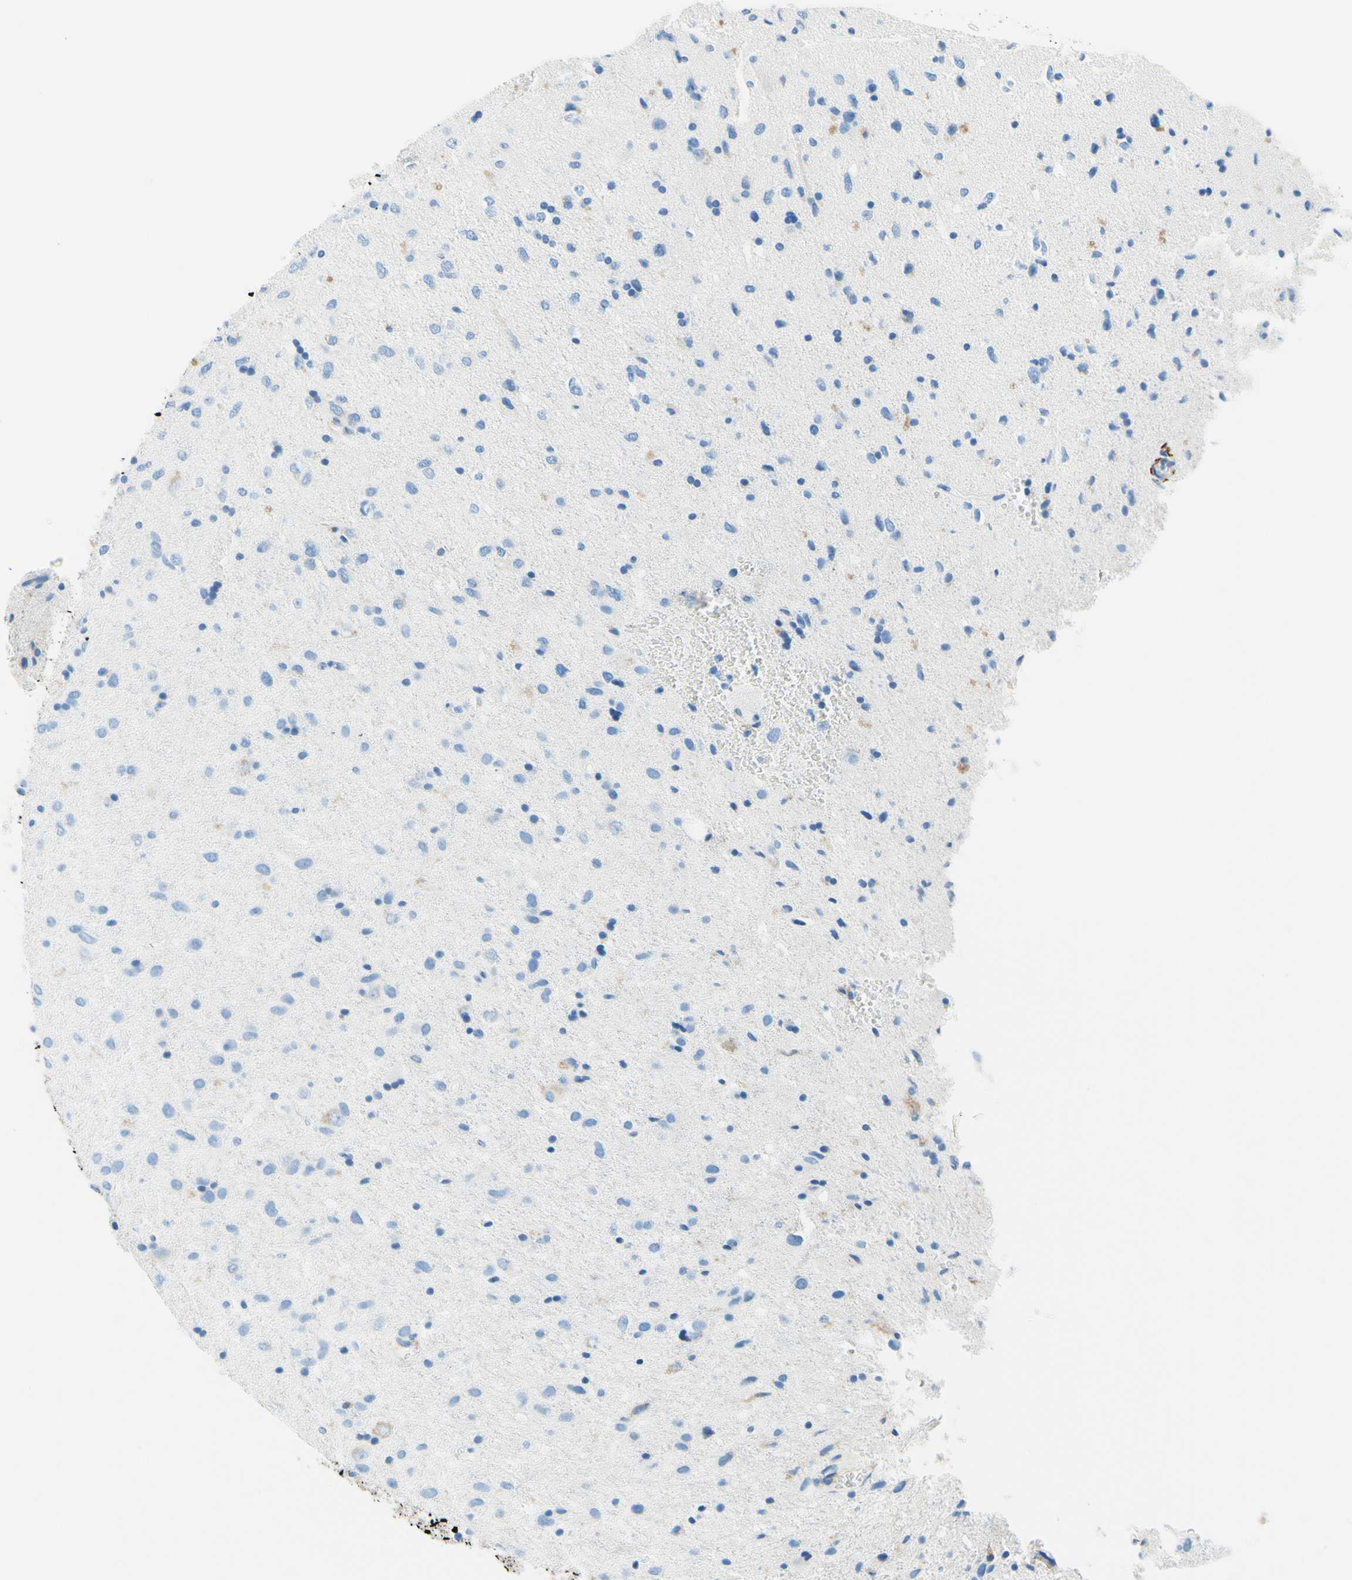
{"staining": {"intensity": "negative", "quantity": "none", "location": "none"}, "tissue": "glioma", "cell_type": "Tumor cells", "image_type": "cancer", "snomed": [{"axis": "morphology", "description": "Glioma, malignant, Low grade"}, {"axis": "topography", "description": "Brain"}], "caption": "Immunohistochemistry of human glioma demonstrates no positivity in tumor cells. (IHC, brightfield microscopy, high magnification).", "gene": "MFAP5", "patient": {"sex": "male", "age": 77}}